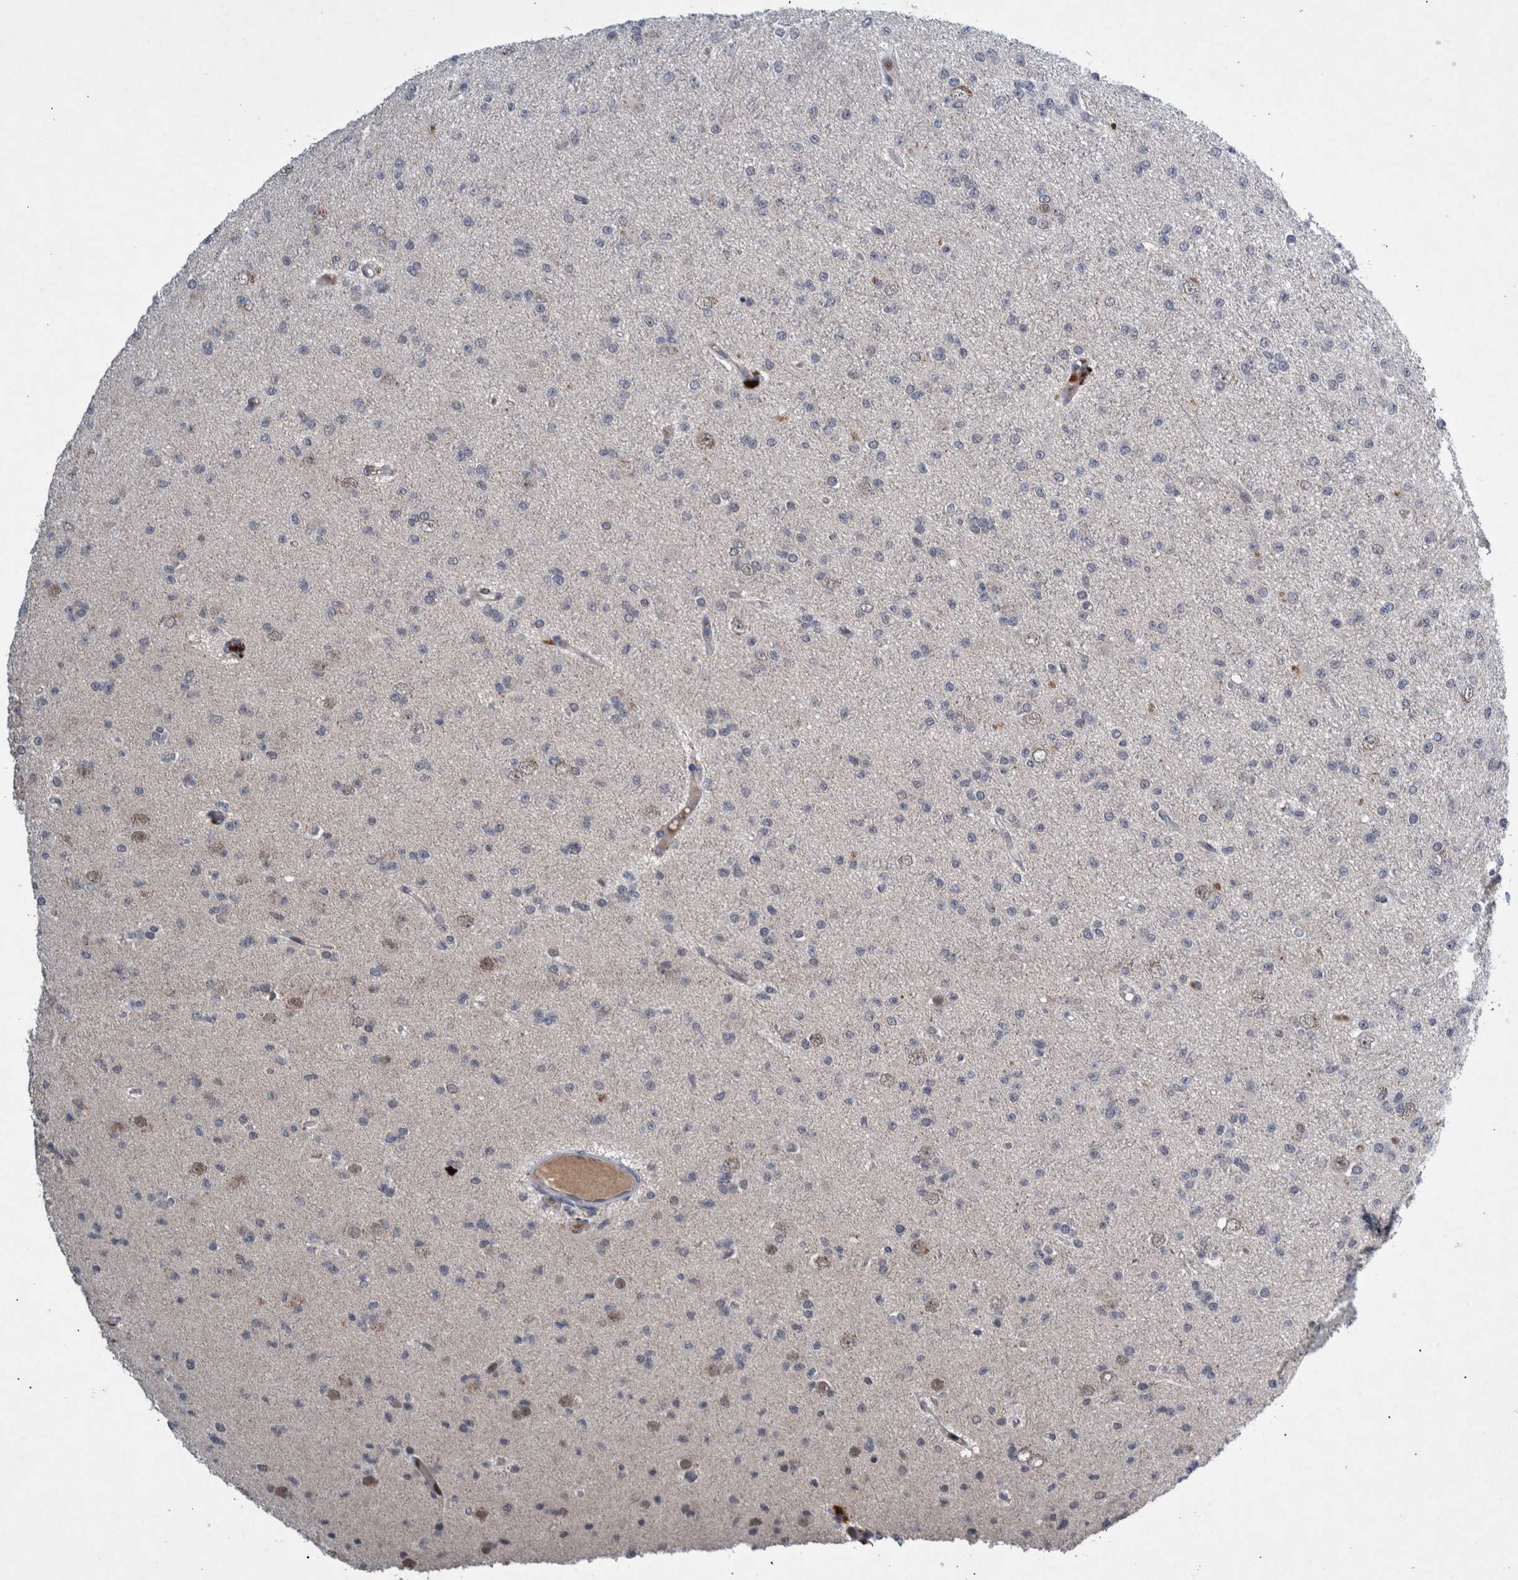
{"staining": {"intensity": "moderate", "quantity": "<25%", "location": "nuclear"}, "tissue": "glioma", "cell_type": "Tumor cells", "image_type": "cancer", "snomed": [{"axis": "morphology", "description": "Glioma, malignant, Low grade"}, {"axis": "topography", "description": "Brain"}], "caption": "Immunohistochemistry (IHC) of human glioma displays low levels of moderate nuclear staining in about <25% of tumor cells.", "gene": "ESRP1", "patient": {"sex": "female", "age": 22}}